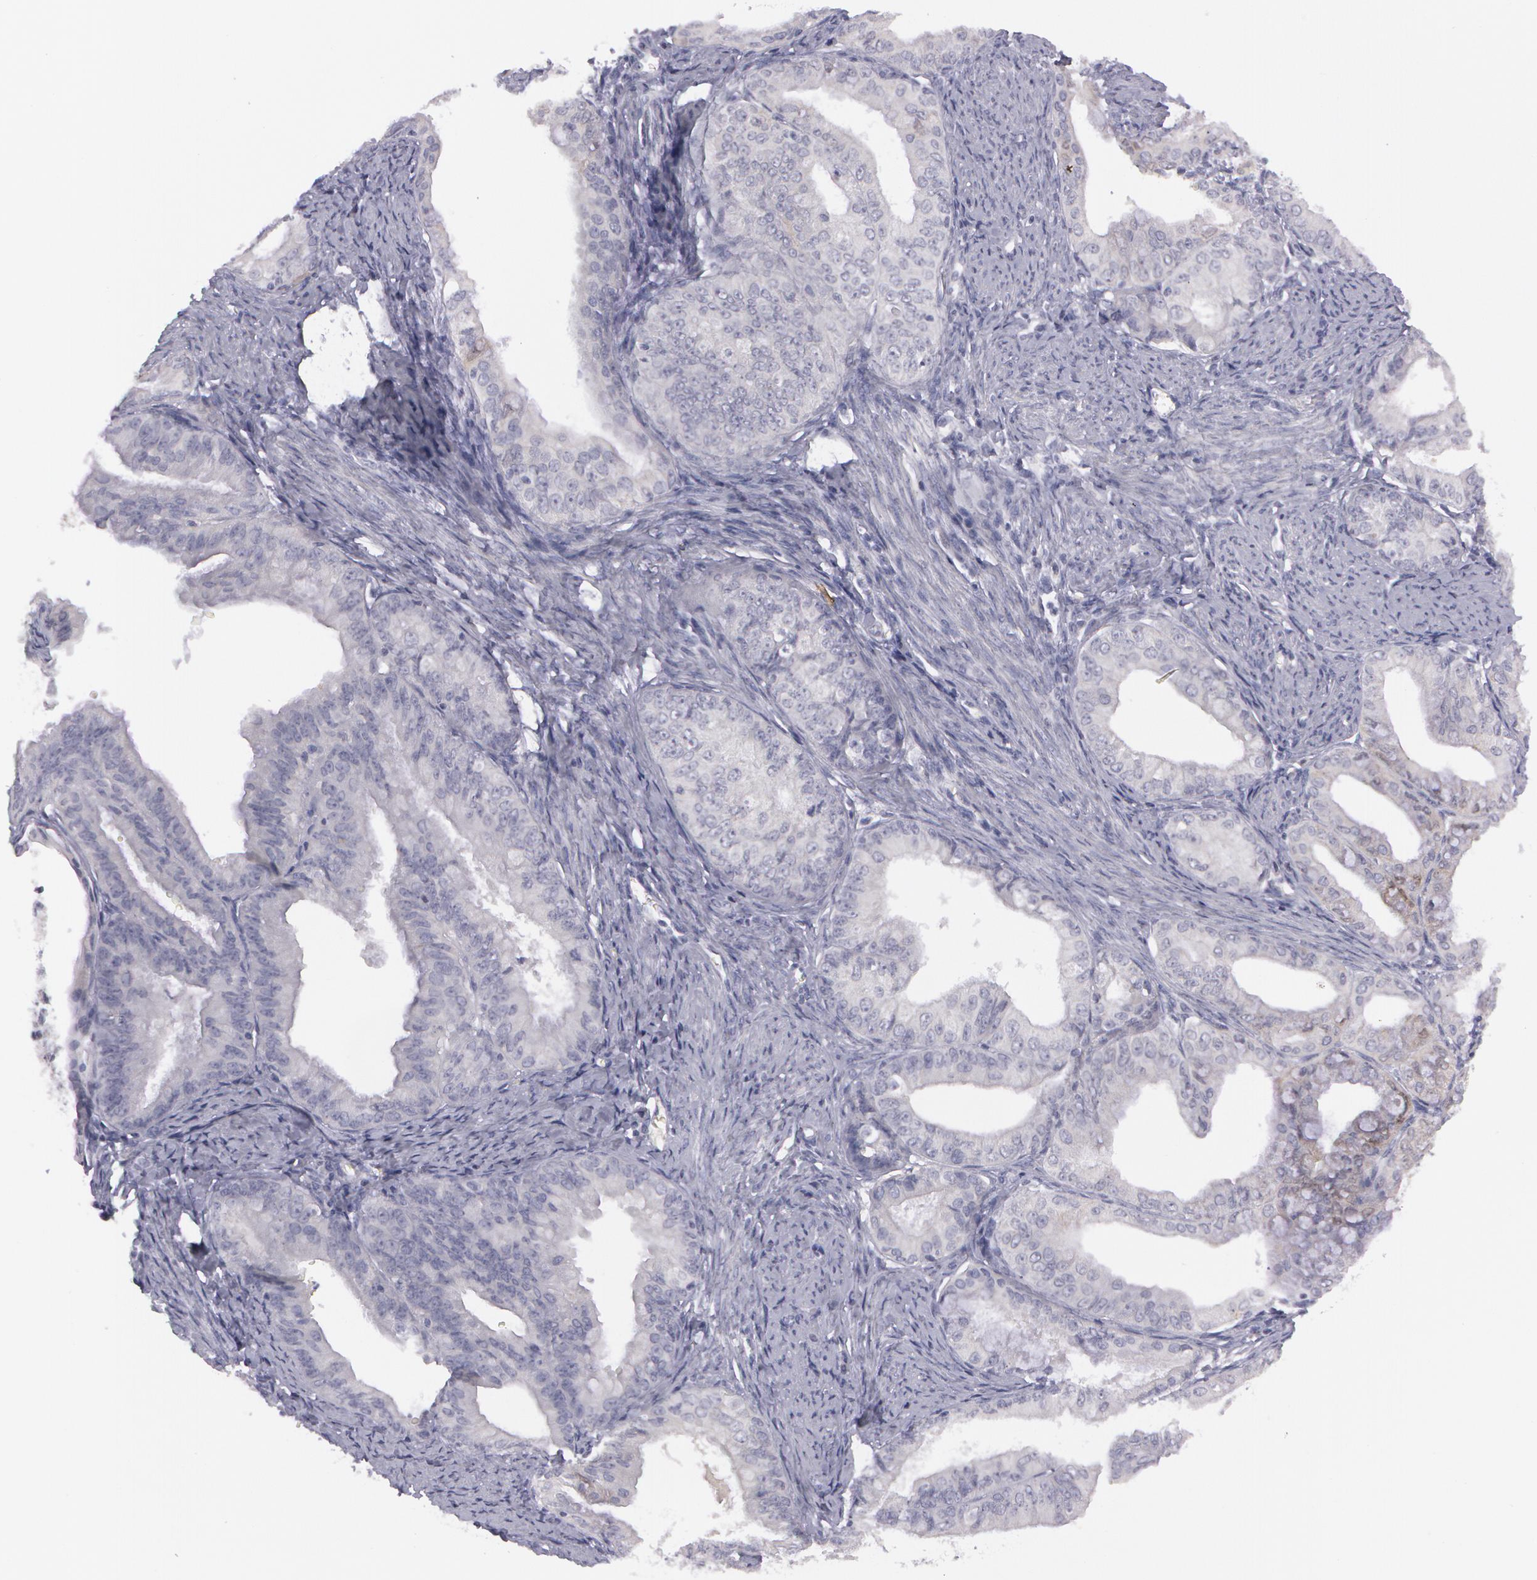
{"staining": {"intensity": "negative", "quantity": "none", "location": "none"}, "tissue": "endometrial cancer", "cell_type": "Tumor cells", "image_type": "cancer", "snomed": [{"axis": "morphology", "description": "Adenocarcinoma, NOS"}, {"axis": "topography", "description": "Endometrium"}], "caption": "Adenocarcinoma (endometrial) was stained to show a protein in brown. There is no significant staining in tumor cells.", "gene": "IL1RN", "patient": {"sex": "female", "age": 76}}